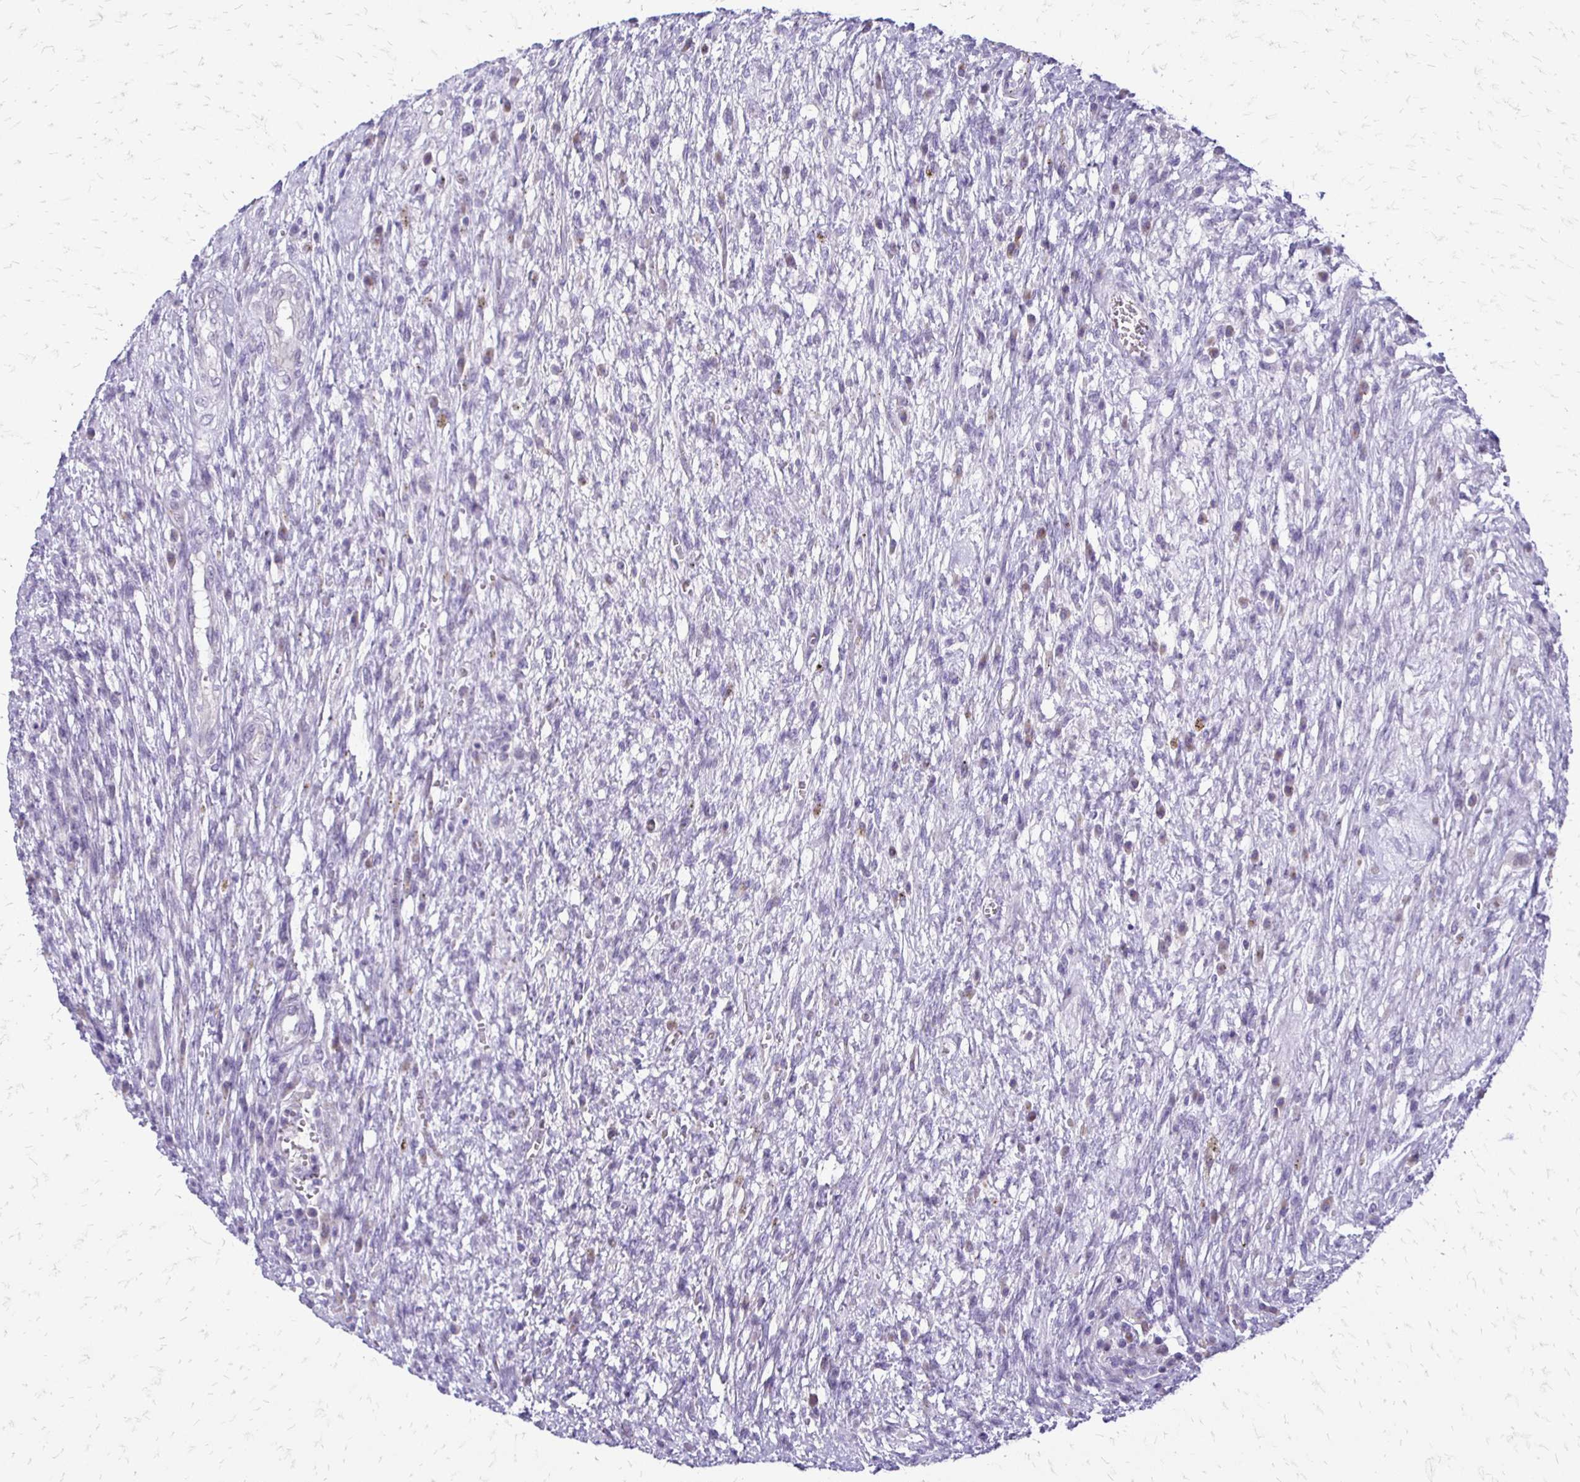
{"staining": {"intensity": "negative", "quantity": "none", "location": "none"}, "tissue": "testis cancer", "cell_type": "Tumor cells", "image_type": "cancer", "snomed": [{"axis": "morphology", "description": "Carcinoma, Embryonal, NOS"}, {"axis": "topography", "description": "Testis"}], "caption": "Embryonal carcinoma (testis) stained for a protein using immunohistochemistry (IHC) reveals no positivity tumor cells.", "gene": "EPYC", "patient": {"sex": "male", "age": 26}}